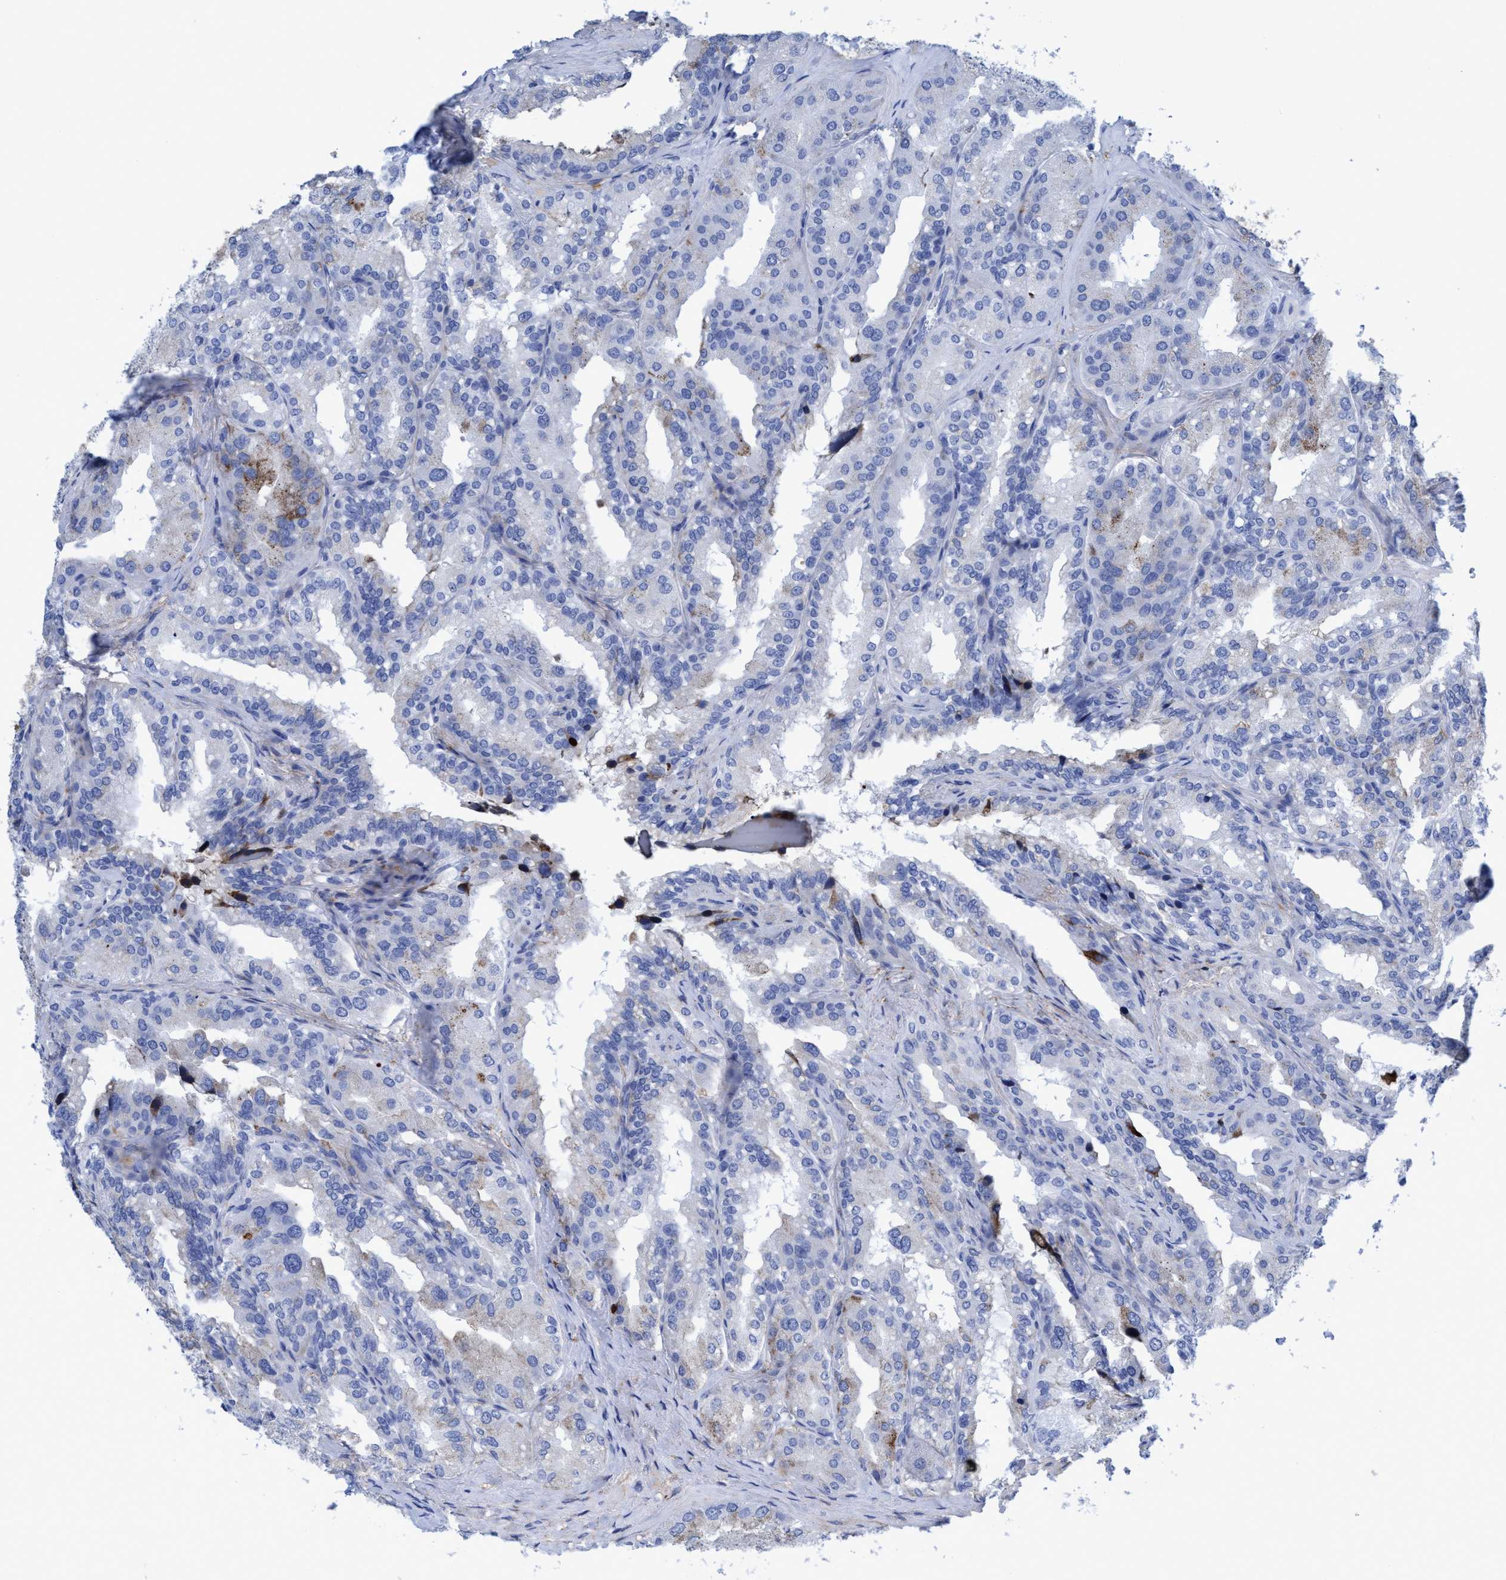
{"staining": {"intensity": "negative", "quantity": "none", "location": "none"}, "tissue": "seminal vesicle", "cell_type": "Glandular cells", "image_type": "normal", "snomed": [{"axis": "morphology", "description": "Normal tissue, NOS"}, {"axis": "topography", "description": "Prostate"}, {"axis": "topography", "description": "Seminal veicle"}], "caption": "This is a micrograph of immunohistochemistry staining of unremarkable seminal vesicle, which shows no staining in glandular cells.", "gene": "PLPPR1", "patient": {"sex": "male", "age": 51}}